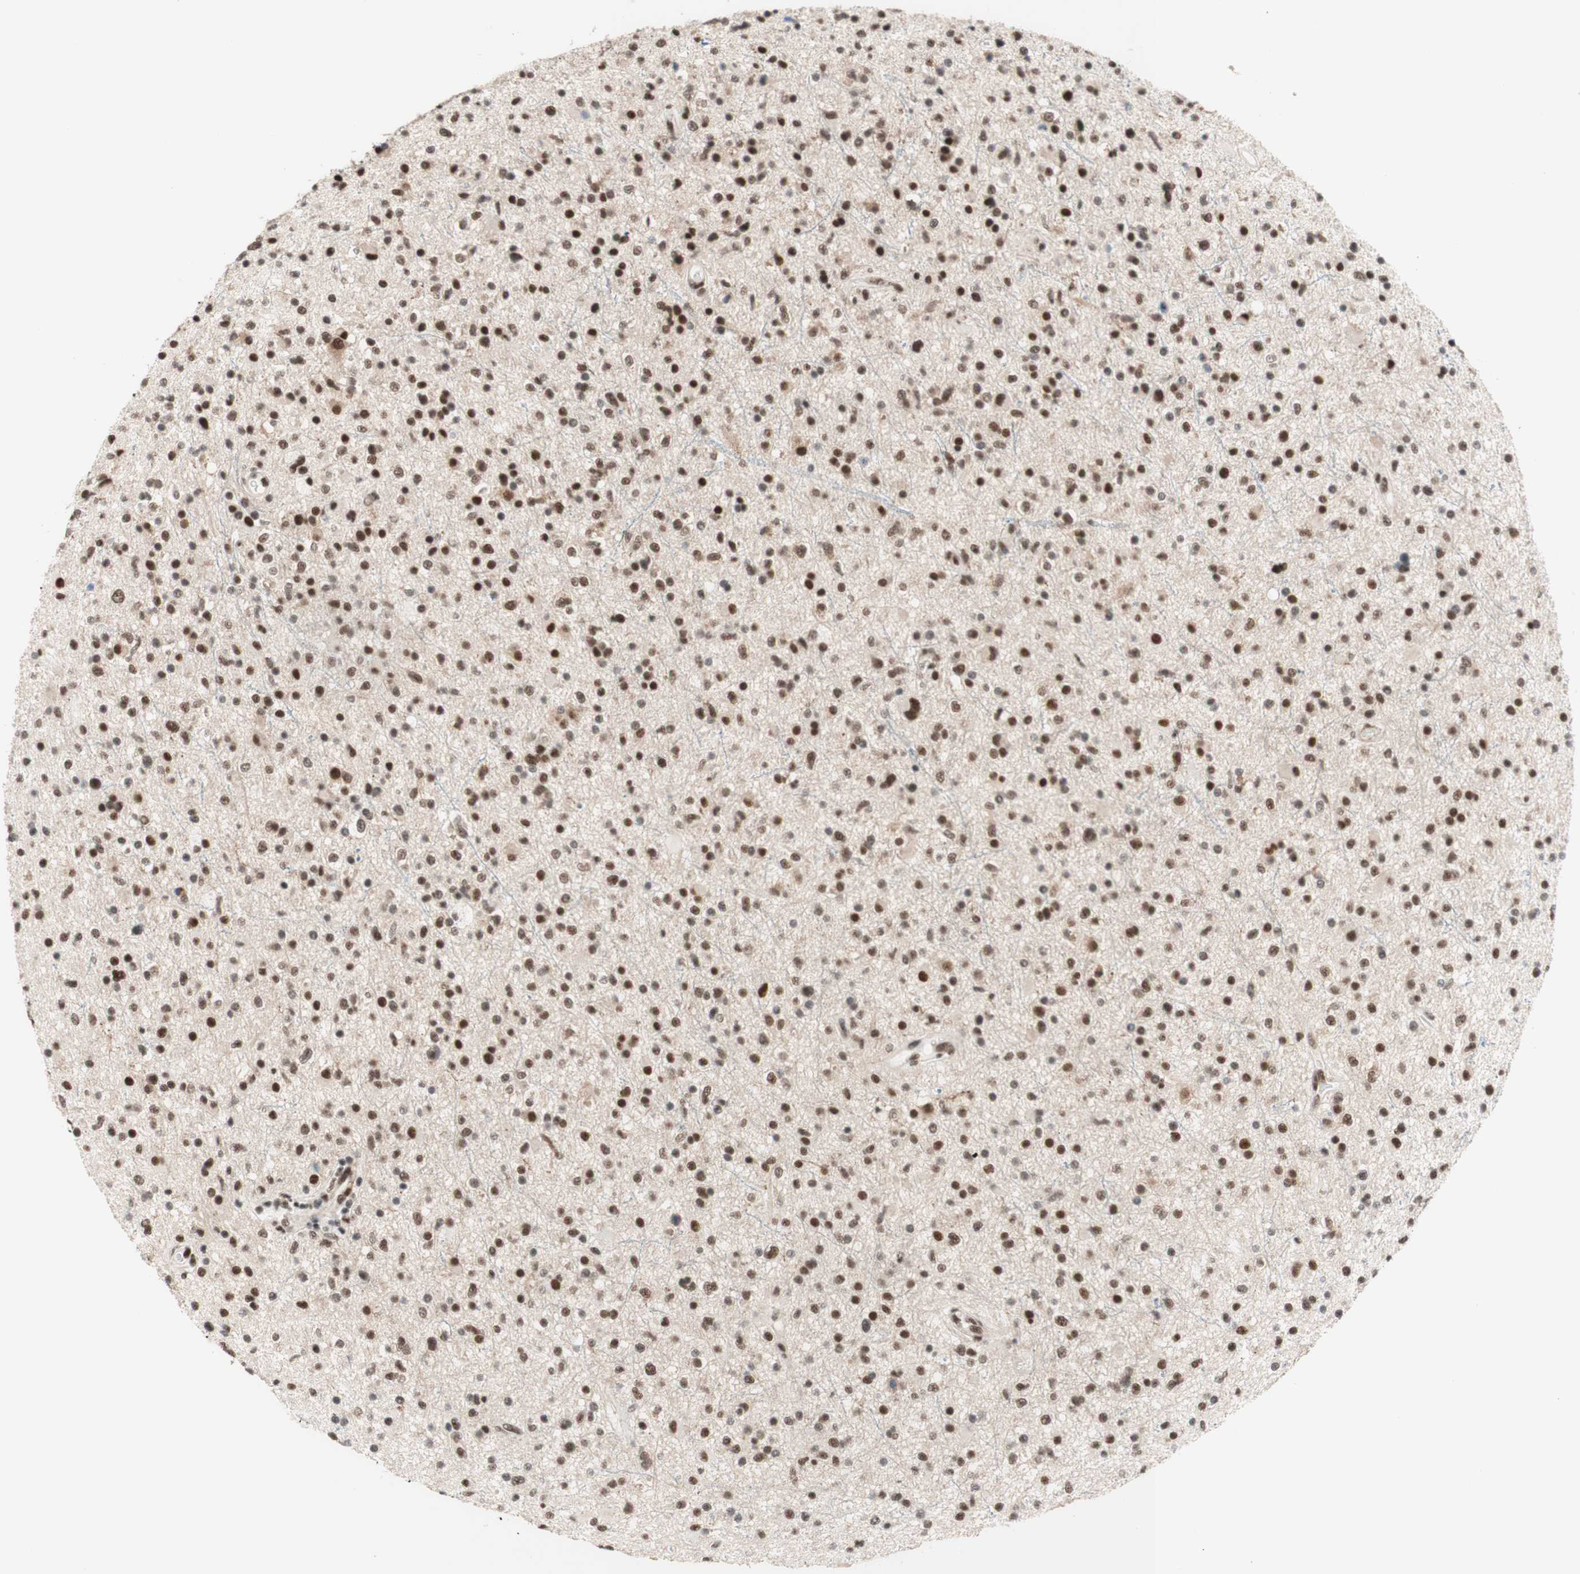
{"staining": {"intensity": "strong", "quantity": ">75%", "location": "nuclear"}, "tissue": "glioma", "cell_type": "Tumor cells", "image_type": "cancer", "snomed": [{"axis": "morphology", "description": "Glioma, malignant, High grade"}, {"axis": "topography", "description": "Brain"}], "caption": "A brown stain labels strong nuclear expression of a protein in human glioma tumor cells.", "gene": "PRPF19", "patient": {"sex": "male", "age": 33}}